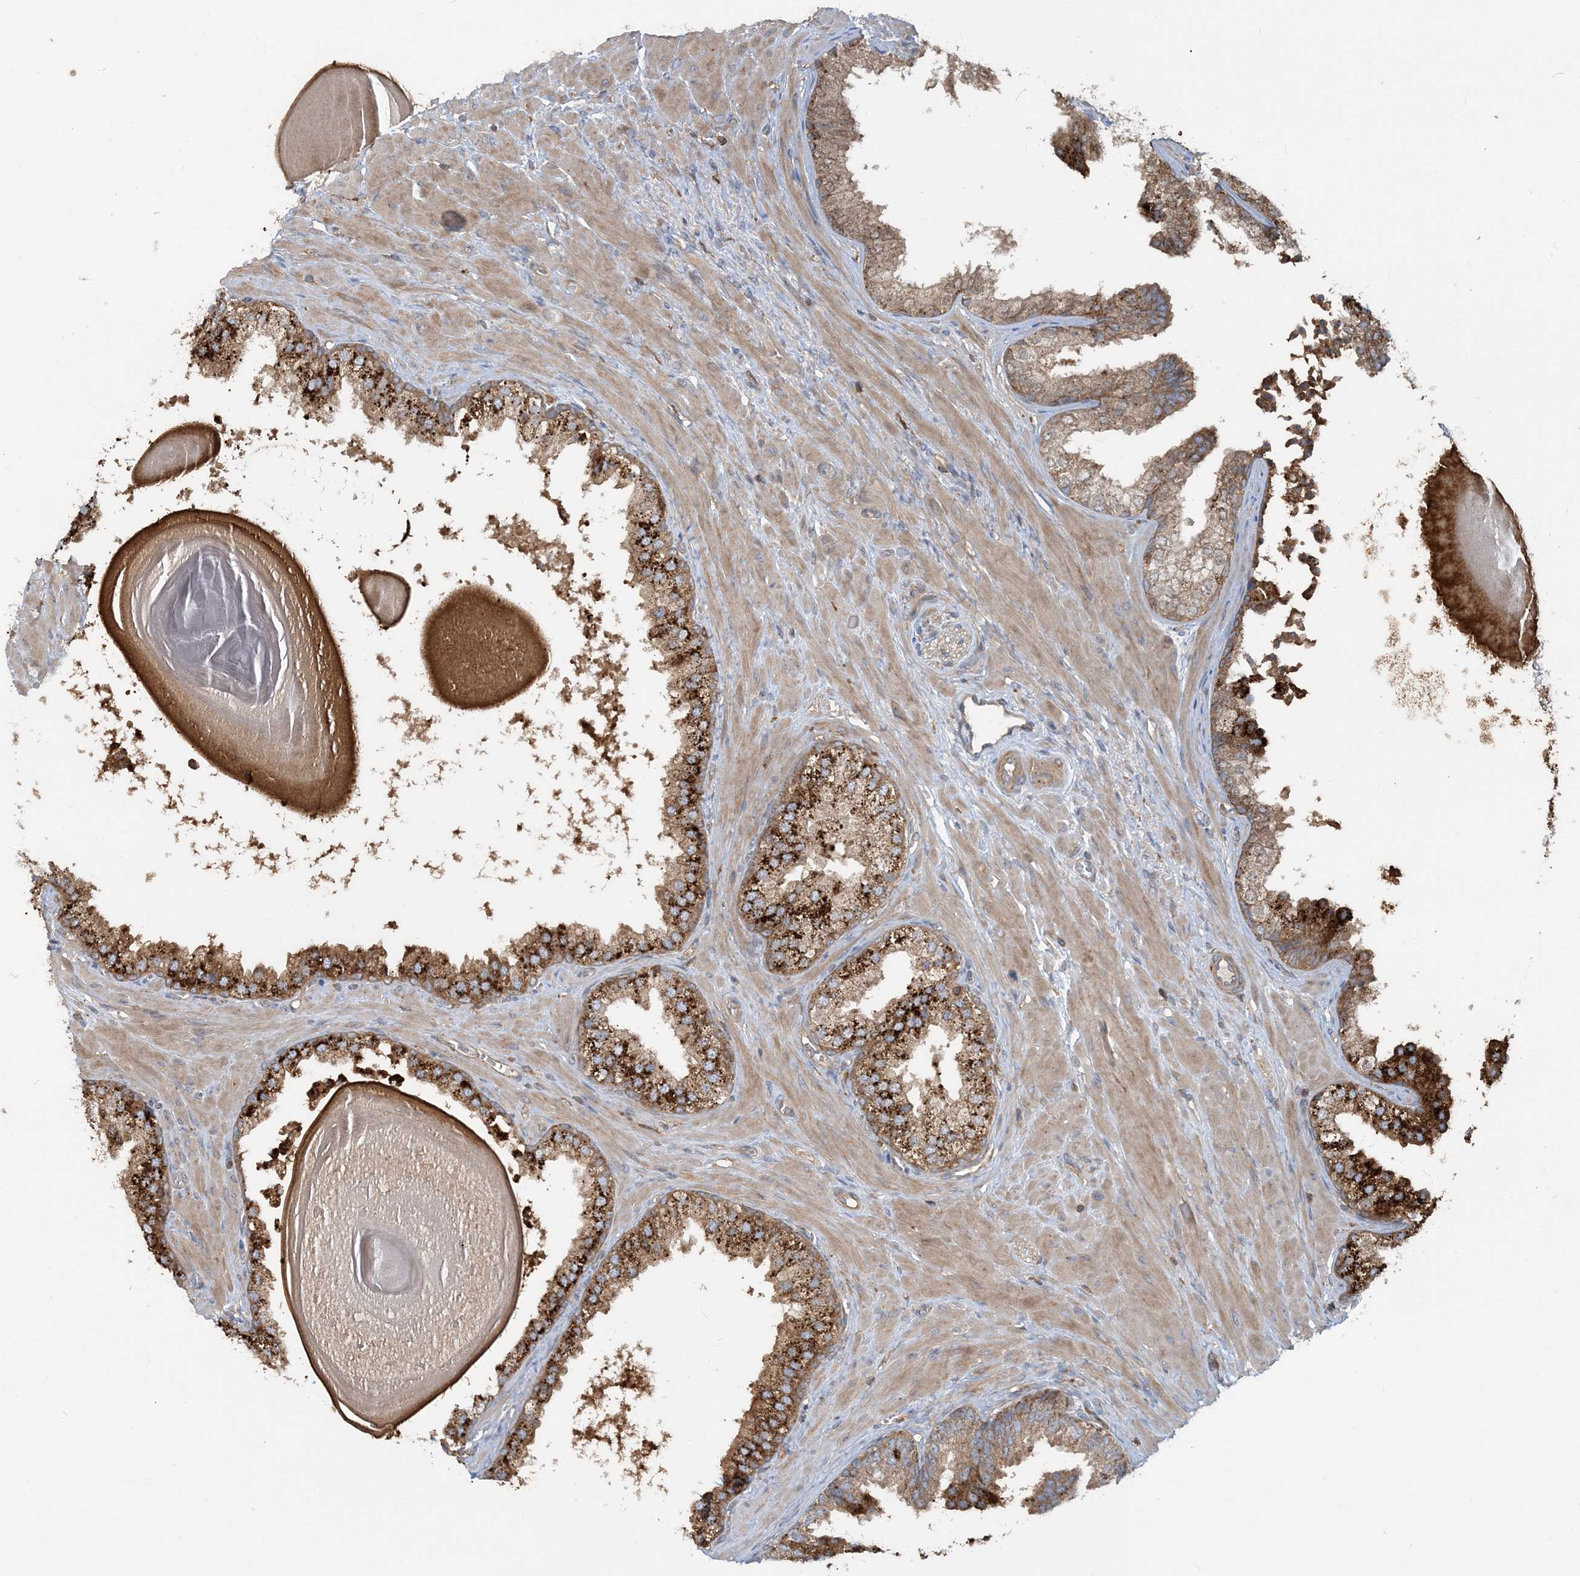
{"staining": {"intensity": "strong", "quantity": ">75%", "location": "cytoplasmic/membranous"}, "tissue": "prostate", "cell_type": "Glandular cells", "image_type": "normal", "snomed": [{"axis": "morphology", "description": "Normal tissue, NOS"}, {"axis": "topography", "description": "Prostate"}], "caption": "High-magnification brightfield microscopy of benign prostate stained with DAB (brown) and counterstained with hematoxylin (blue). glandular cells exhibit strong cytoplasmic/membranous positivity is identified in about>75% of cells.", "gene": "SFMBT2", "patient": {"sex": "male", "age": 48}}